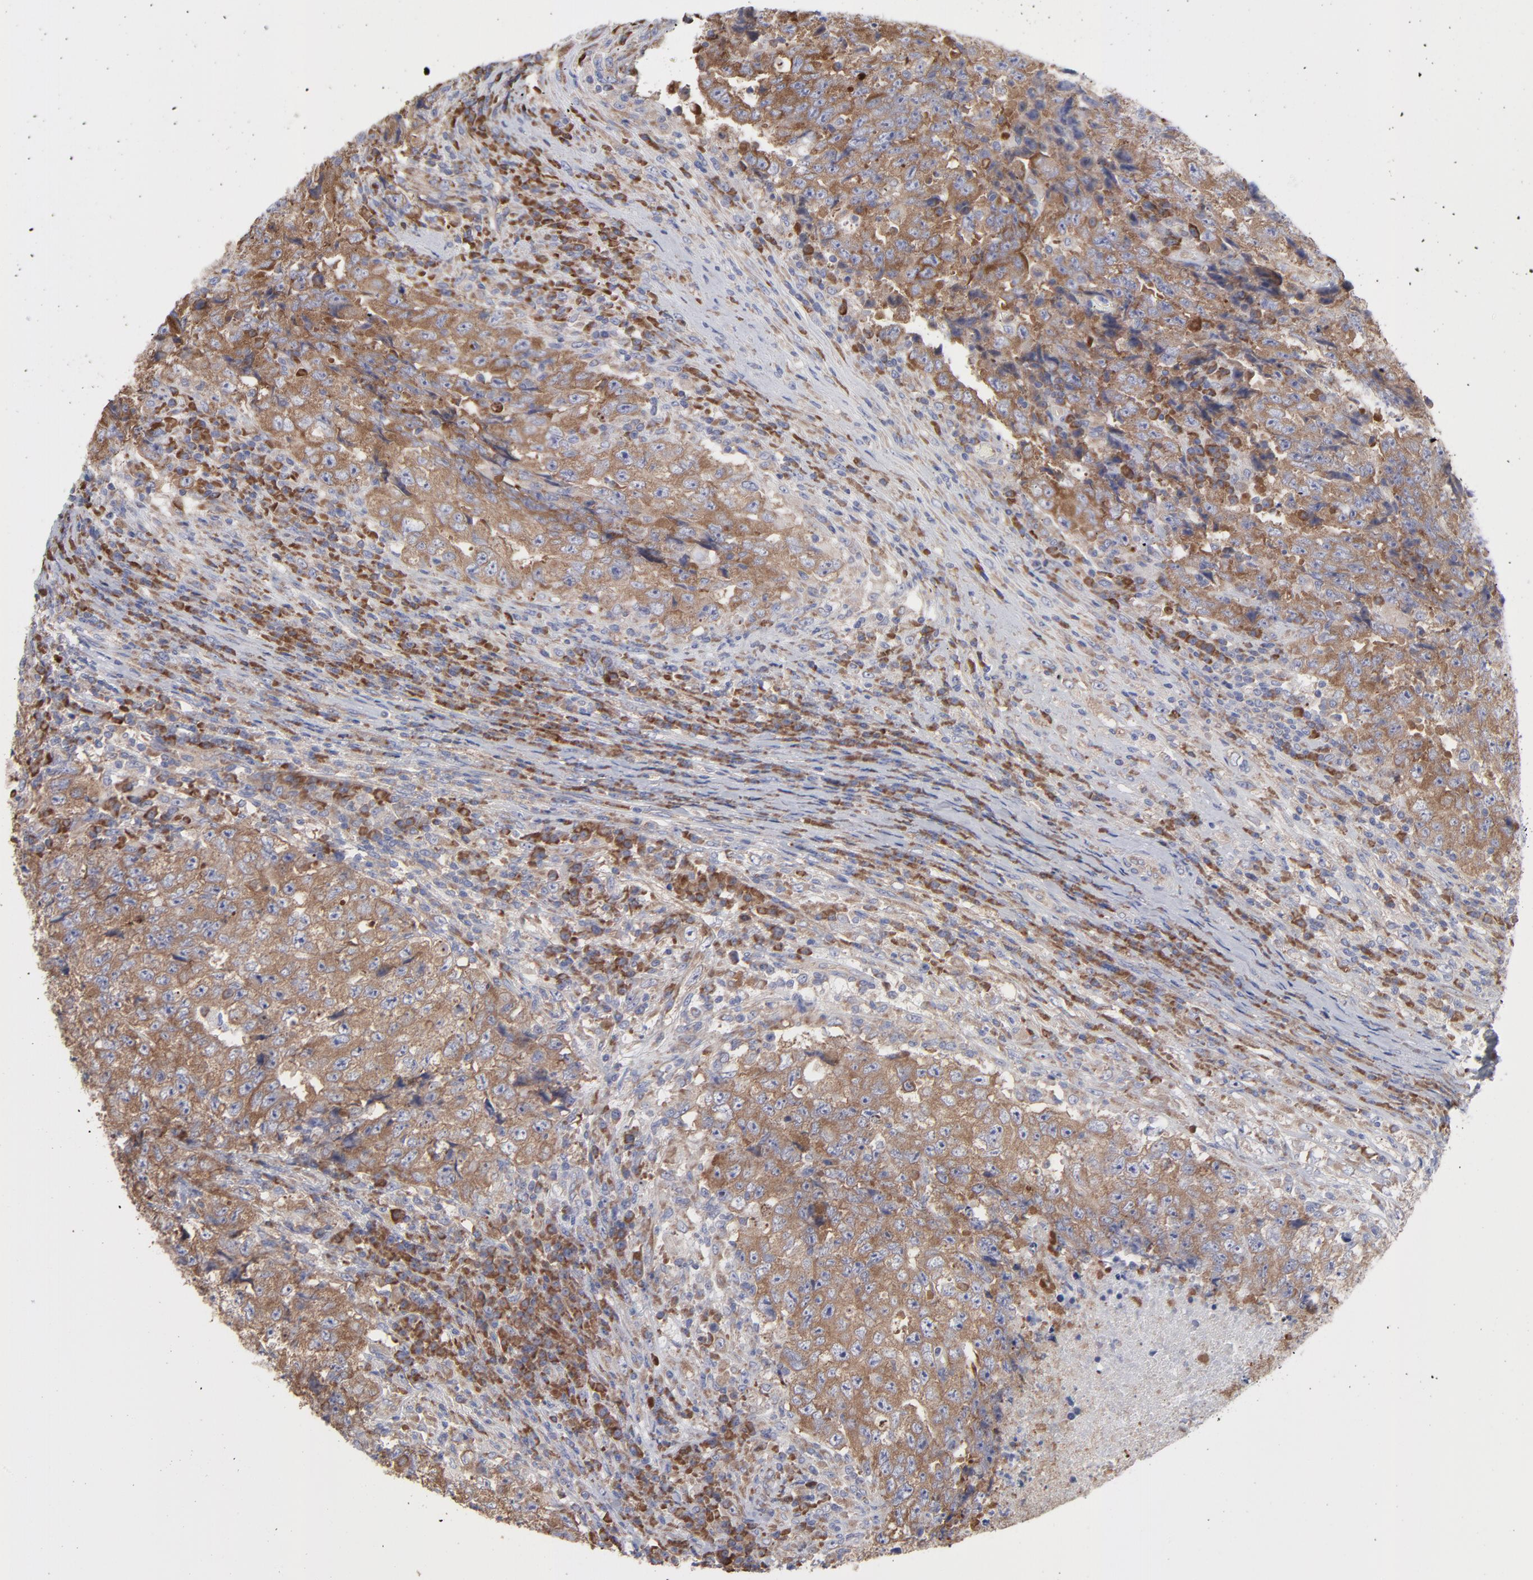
{"staining": {"intensity": "moderate", "quantity": ">75%", "location": "cytoplasmic/membranous"}, "tissue": "testis cancer", "cell_type": "Tumor cells", "image_type": "cancer", "snomed": [{"axis": "morphology", "description": "Necrosis, NOS"}, {"axis": "morphology", "description": "Carcinoma, Embryonal, NOS"}, {"axis": "topography", "description": "Testis"}], "caption": "Immunohistochemistry (IHC) of testis embryonal carcinoma shows medium levels of moderate cytoplasmic/membranous staining in approximately >75% of tumor cells.", "gene": "RPL3", "patient": {"sex": "male", "age": 19}}